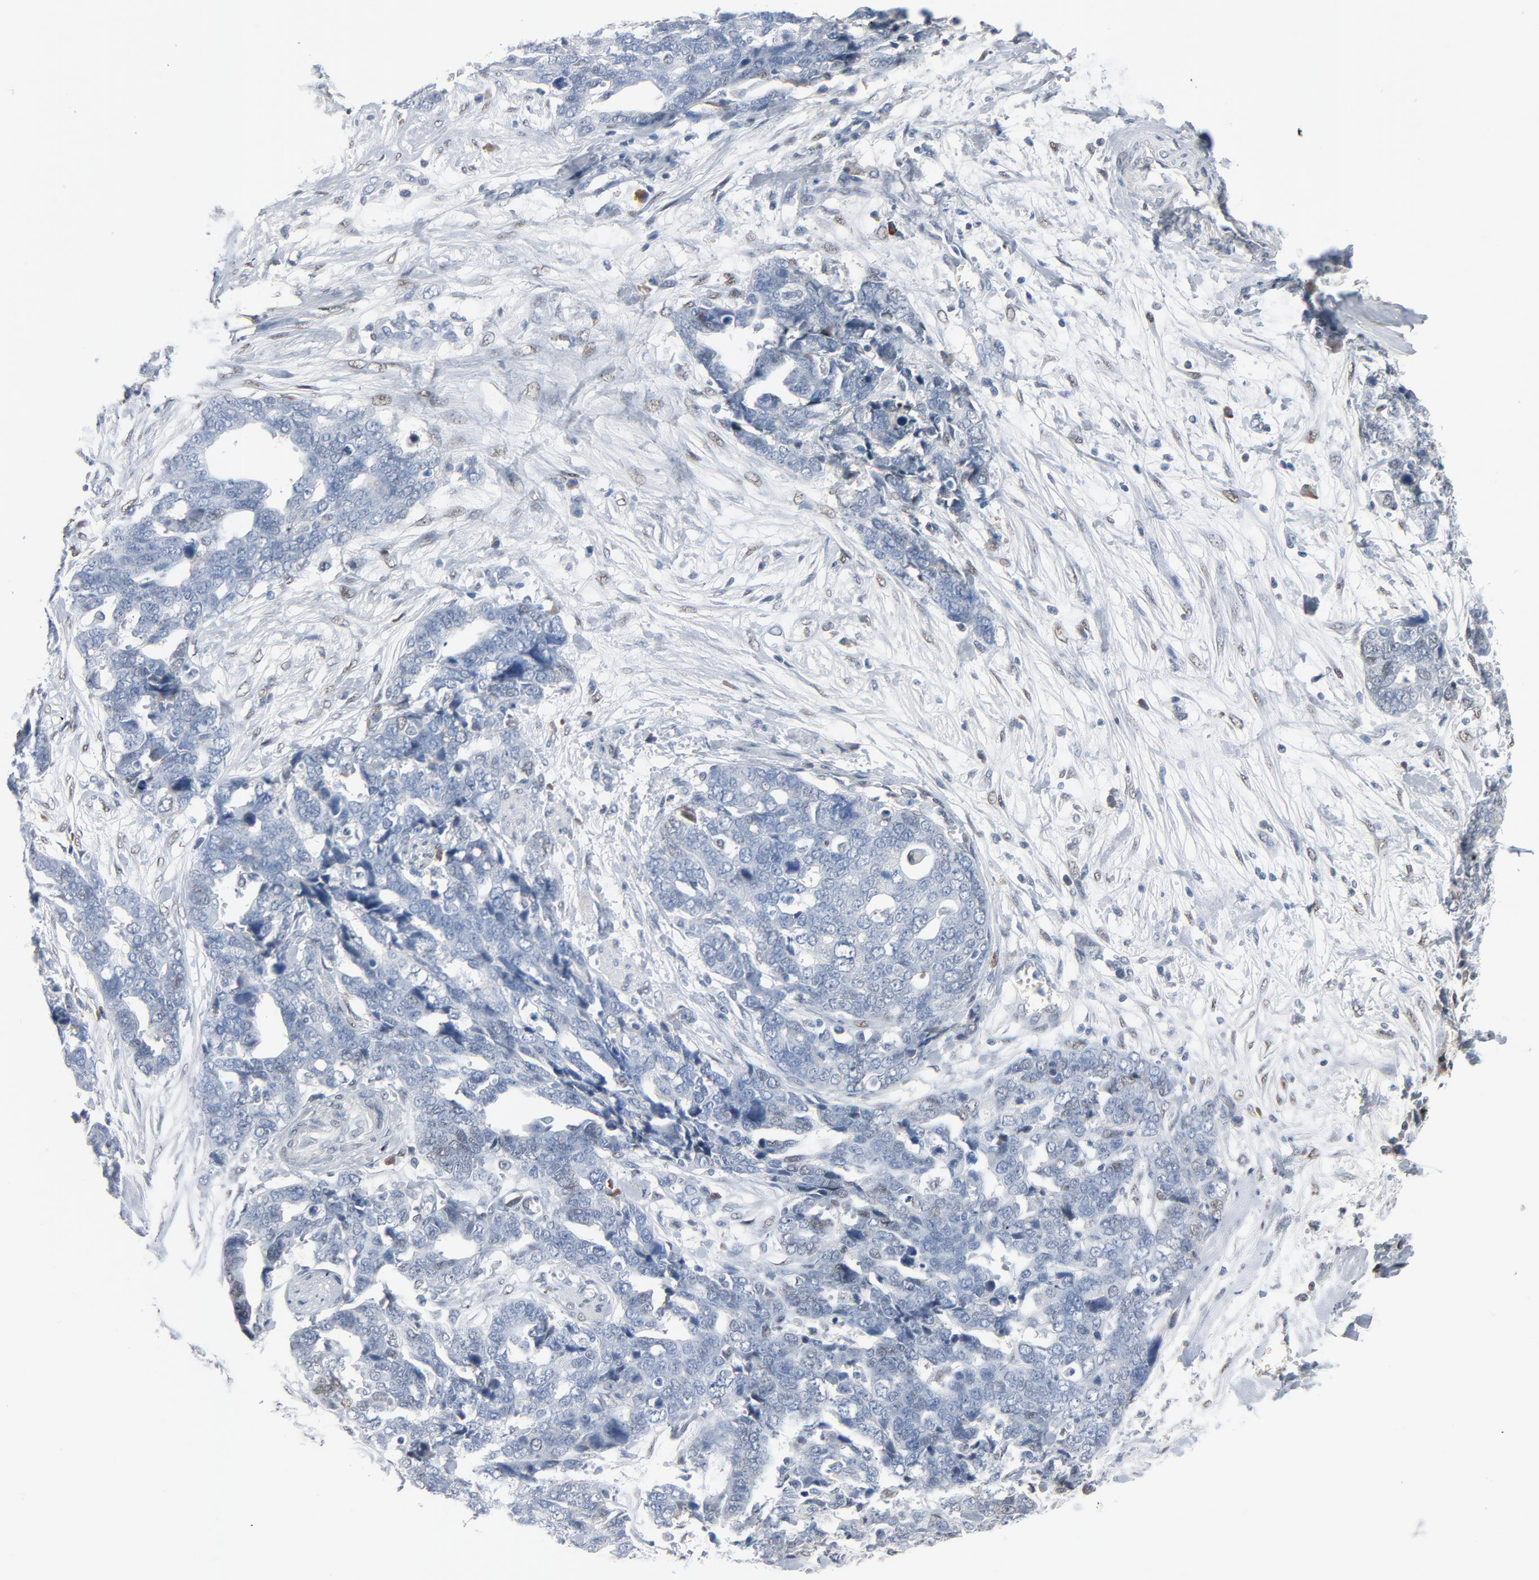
{"staining": {"intensity": "negative", "quantity": "none", "location": "none"}, "tissue": "ovarian cancer", "cell_type": "Tumor cells", "image_type": "cancer", "snomed": [{"axis": "morphology", "description": "Normal tissue, NOS"}, {"axis": "morphology", "description": "Cystadenocarcinoma, serous, NOS"}, {"axis": "topography", "description": "Fallopian tube"}, {"axis": "topography", "description": "Ovary"}], "caption": "Immunohistochemistry of ovarian cancer (serous cystadenocarcinoma) reveals no staining in tumor cells.", "gene": "FOXP1", "patient": {"sex": "female", "age": 56}}